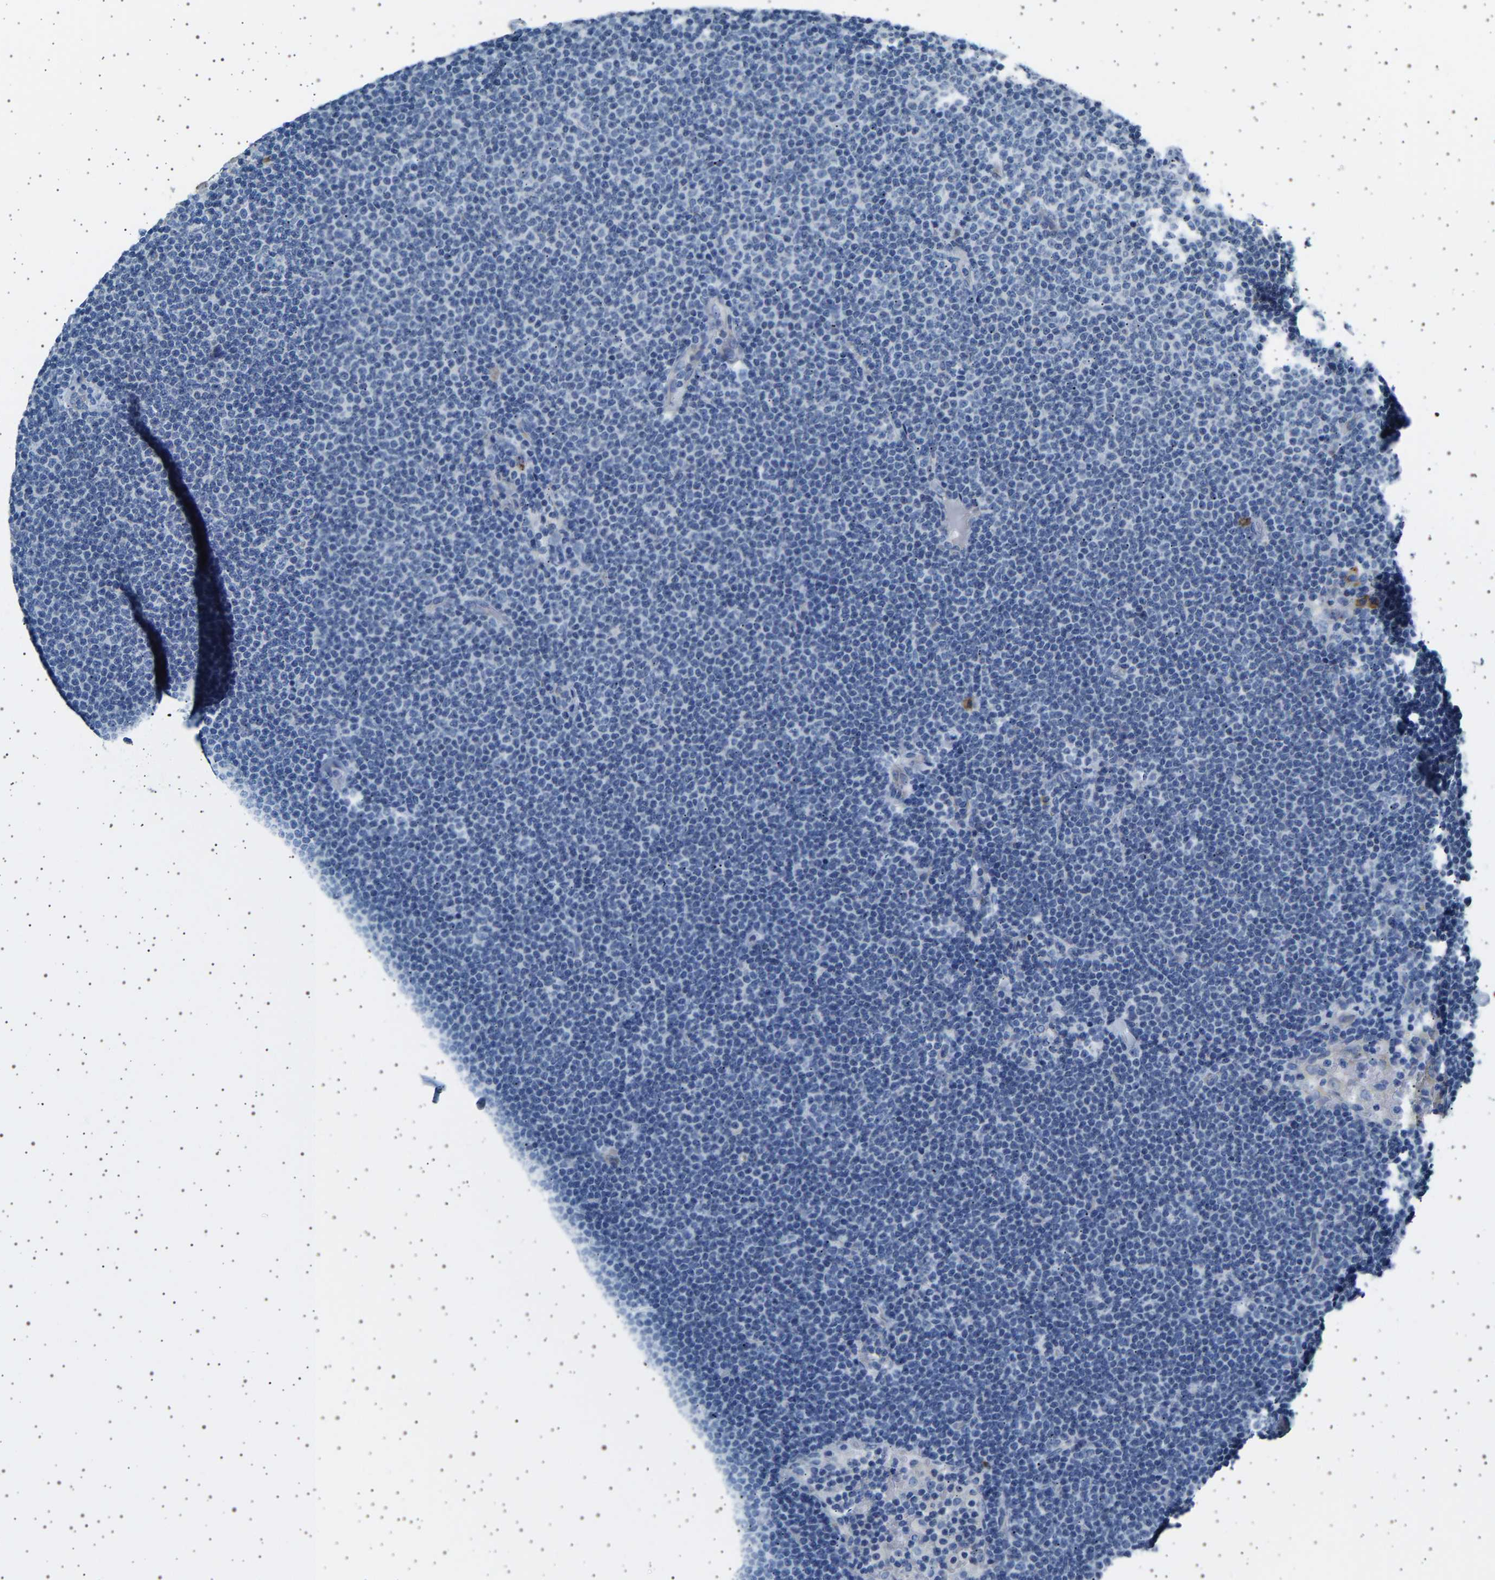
{"staining": {"intensity": "negative", "quantity": "none", "location": "none"}, "tissue": "lymphoma", "cell_type": "Tumor cells", "image_type": "cancer", "snomed": [{"axis": "morphology", "description": "Malignant lymphoma, non-Hodgkin's type, Low grade"}, {"axis": "topography", "description": "Lymph node"}], "caption": "Lymphoma was stained to show a protein in brown. There is no significant staining in tumor cells. (Brightfield microscopy of DAB (3,3'-diaminobenzidine) IHC at high magnification).", "gene": "FTCD", "patient": {"sex": "female", "age": 53}}